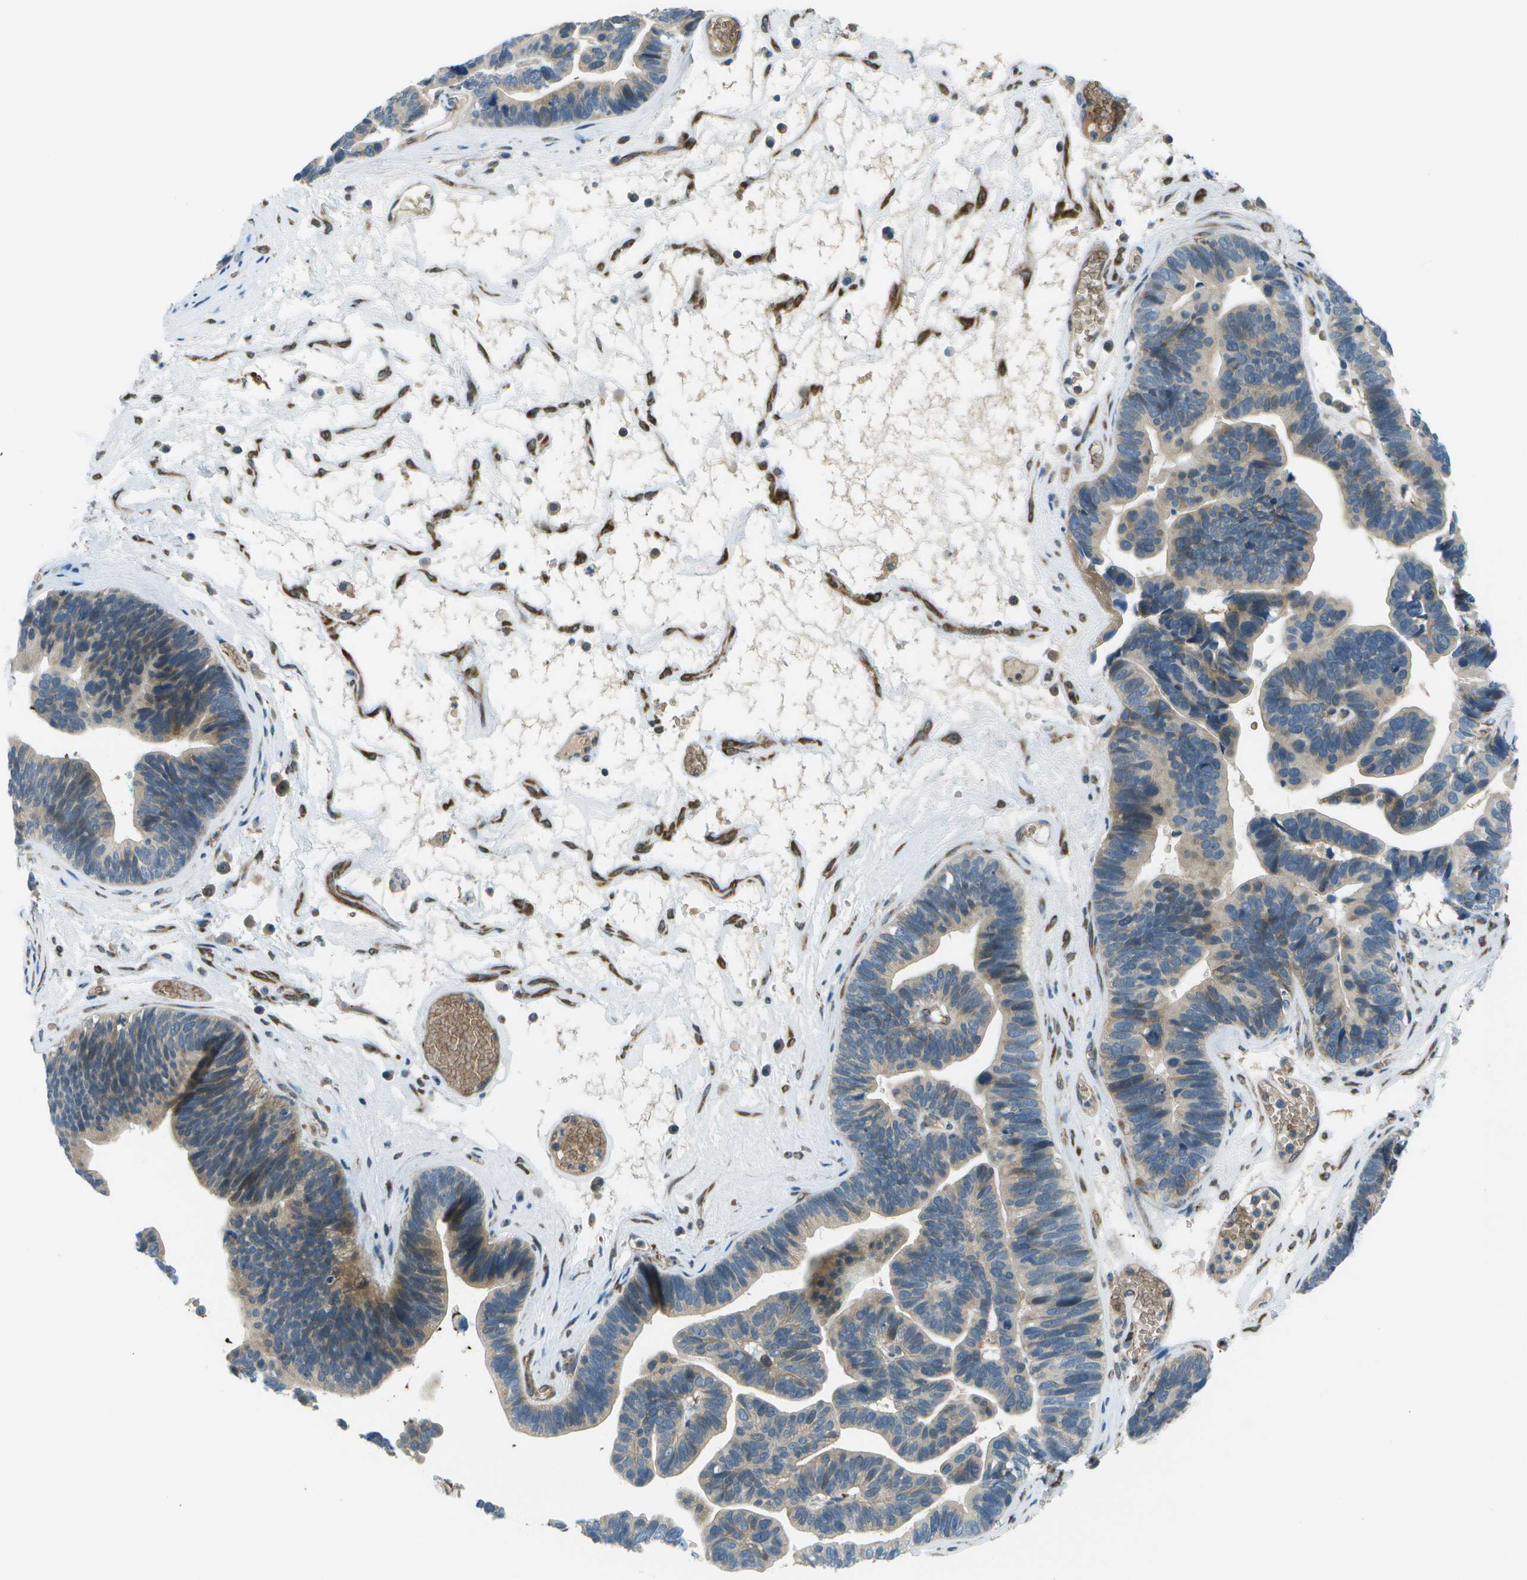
{"staining": {"intensity": "weak", "quantity": "25%-75%", "location": "cytoplasmic/membranous"}, "tissue": "ovarian cancer", "cell_type": "Tumor cells", "image_type": "cancer", "snomed": [{"axis": "morphology", "description": "Cystadenocarcinoma, serous, NOS"}, {"axis": "topography", "description": "Ovary"}], "caption": "Brown immunohistochemical staining in serous cystadenocarcinoma (ovarian) displays weak cytoplasmic/membranous staining in approximately 25%-75% of tumor cells.", "gene": "CTIF", "patient": {"sex": "female", "age": 56}}